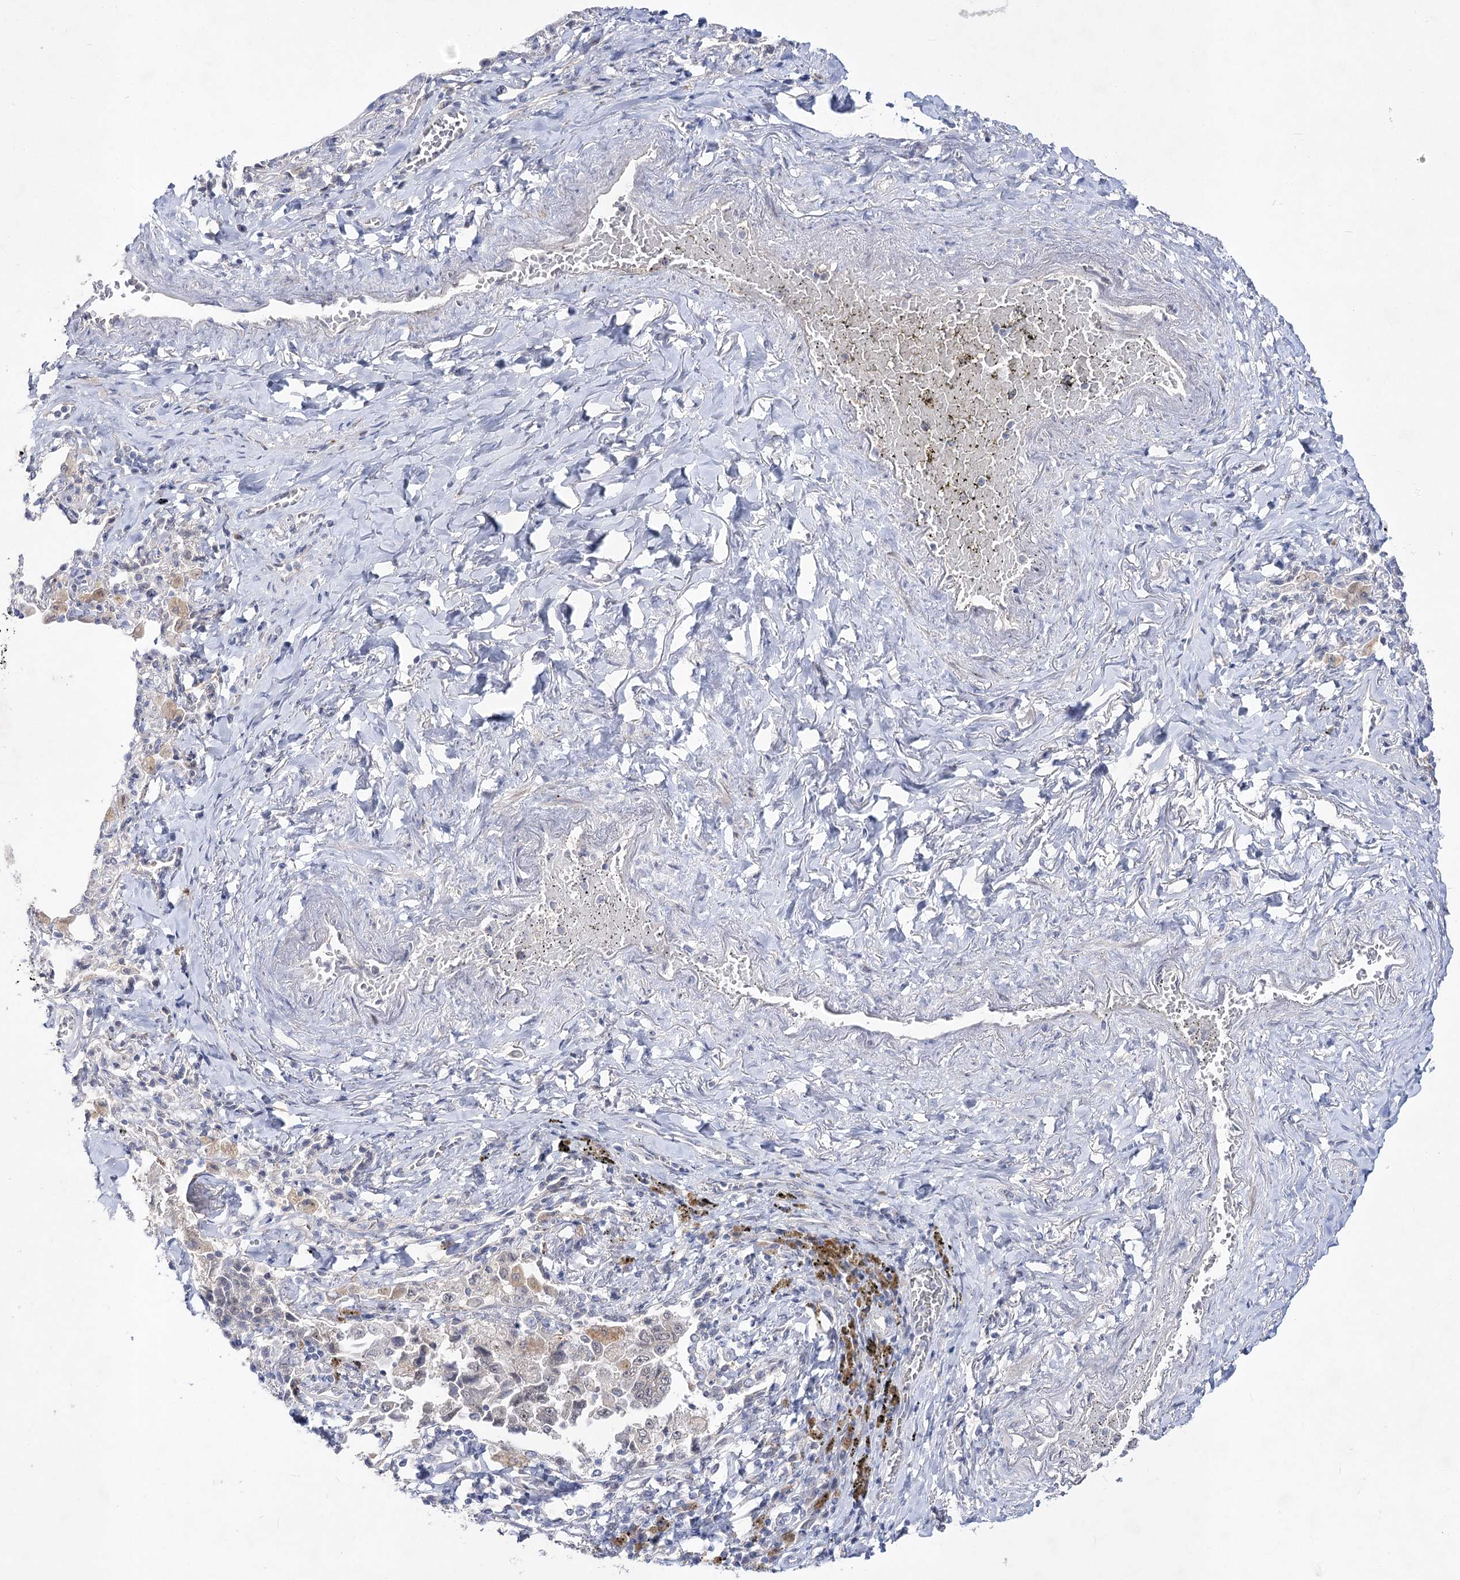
{"staining": {"intensity": "negative", "quantity": "none", "location": "none"}, "tissue": "lung cancer", "cell_type": "Tumor cells", "image_type": "cancer", "snomed": [{"axis": "morphology", "description": "Adenocarcinoma, NOS"}, {"axis": "topography", "description": "Lung"}], "caption": "Immunohistochemistry (IHC) image of human lung cancer (adenocarcinoma) stained for a protein (brown), which exhibits no positivity in tumor cells. (DAB immunohistochemistry (IHC) with hematoxylin counter stain).", "gene": "ARHGAP32", "patient": {"sex": "female", "age": 51}}